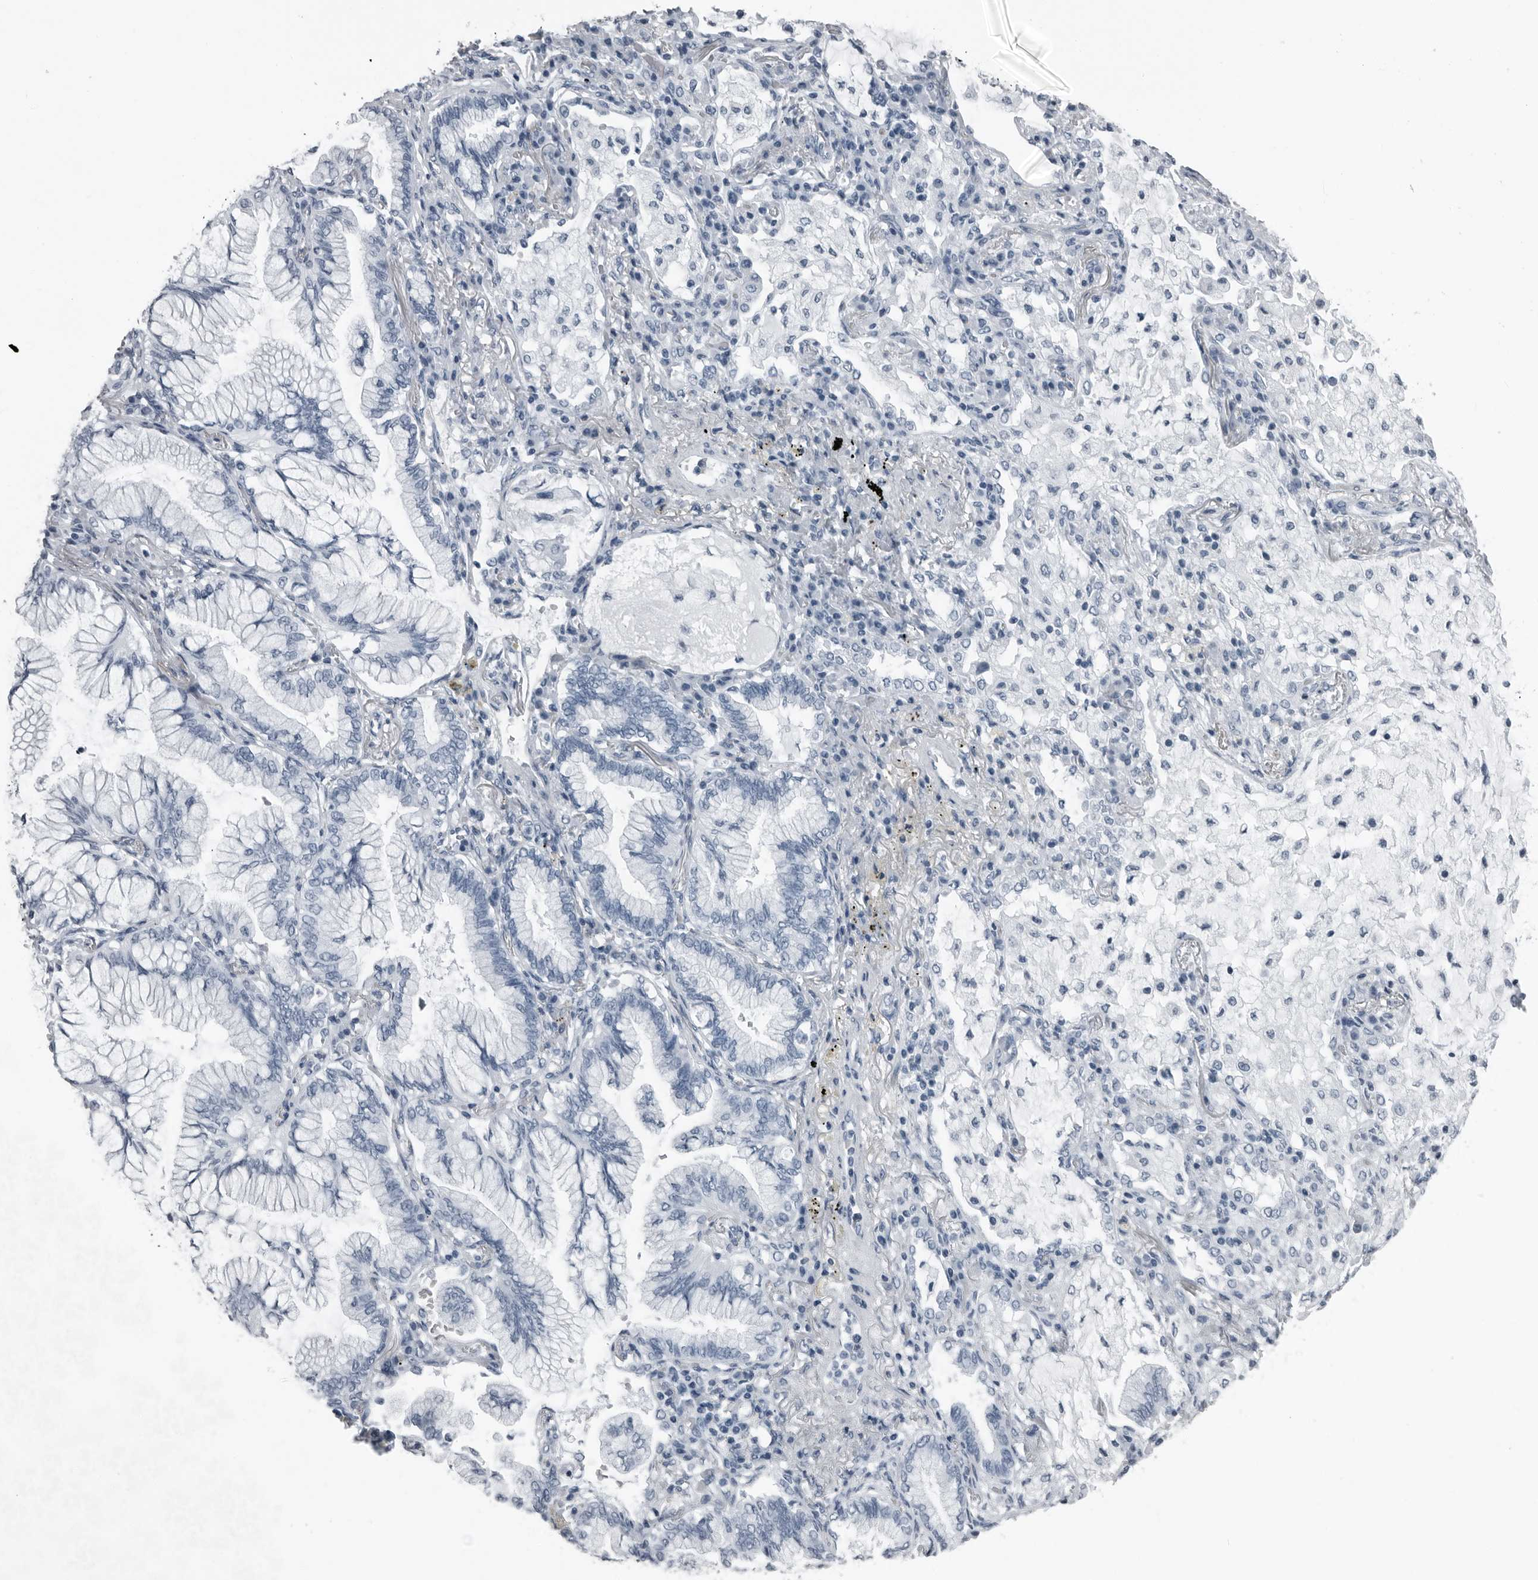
{"staining": {"intensity": "negative", "quantity": "none", "location": "none"}, "tissue": "lung cancer", "cell_type": "Tumor cells", "image_type": "cancer", "snomed": [{"axis": "morphology", "description": "Adenocarcinoma, NOS"}, {"axis": "topography", "description": "Lung"}], "caption": "This is an IHC histopathology image of adenocarcinoma (lung). There is no positivity in tumor cells.", "gene": "PRSS1", "patient": {"sex": "female", "age": 70}}